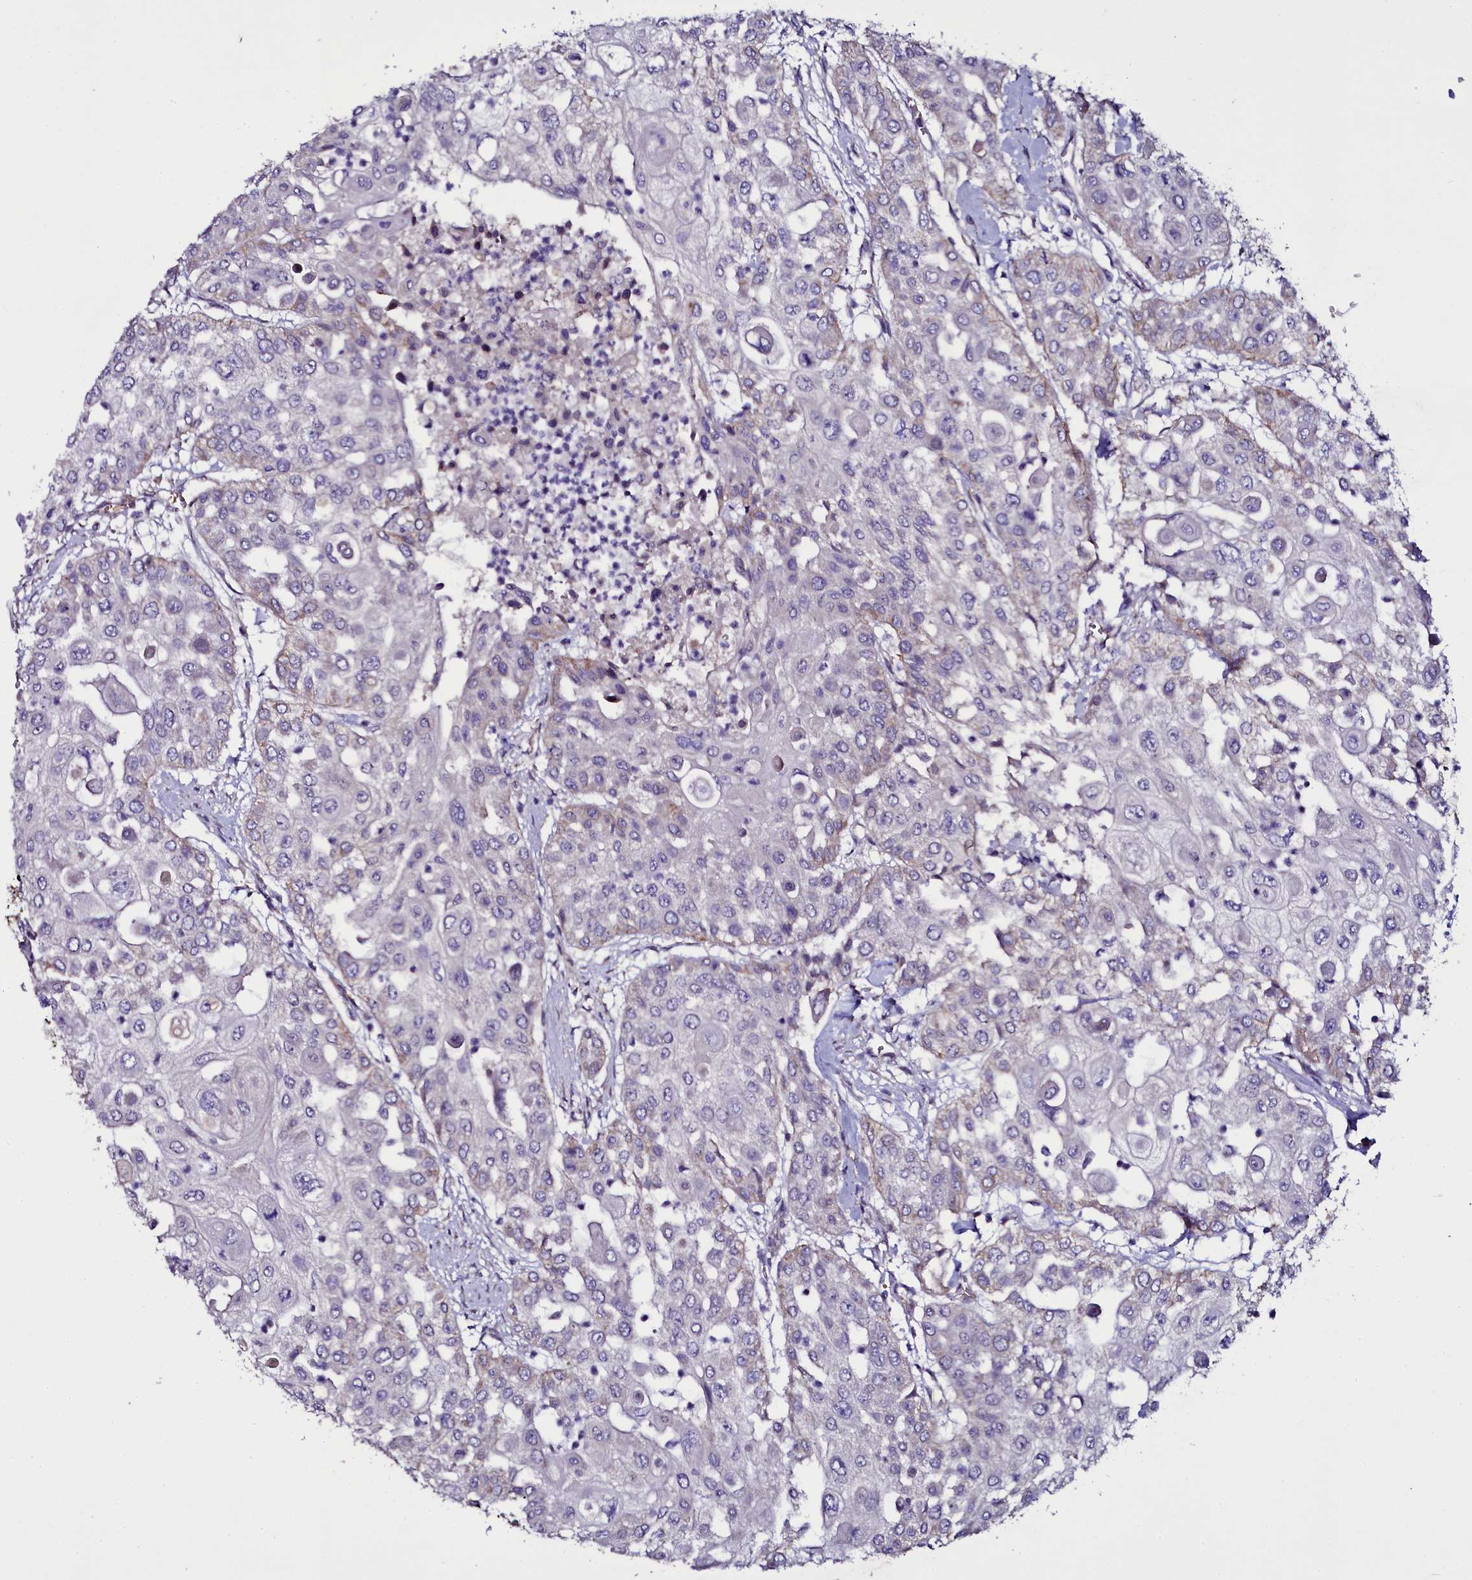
{"staining": {"intensity": "negative", "quantity": "none", "location": "none"}, "tissue": "urothelial cancer", "cell_type": "Tumor cells", "image_type": "cancer", "snomed": [{"axis": "morphology", "description": "Urothelial carcinoma, High grade"}, {"axis": "topography", "description": "Urinary bladder"}], "caption": "Immunohistochemical staining of human urothelial cancer demonstrates no significant expression in tumor cells.", "gene": "MEX3C", "patient": {"sex": "female", "age": 79}}